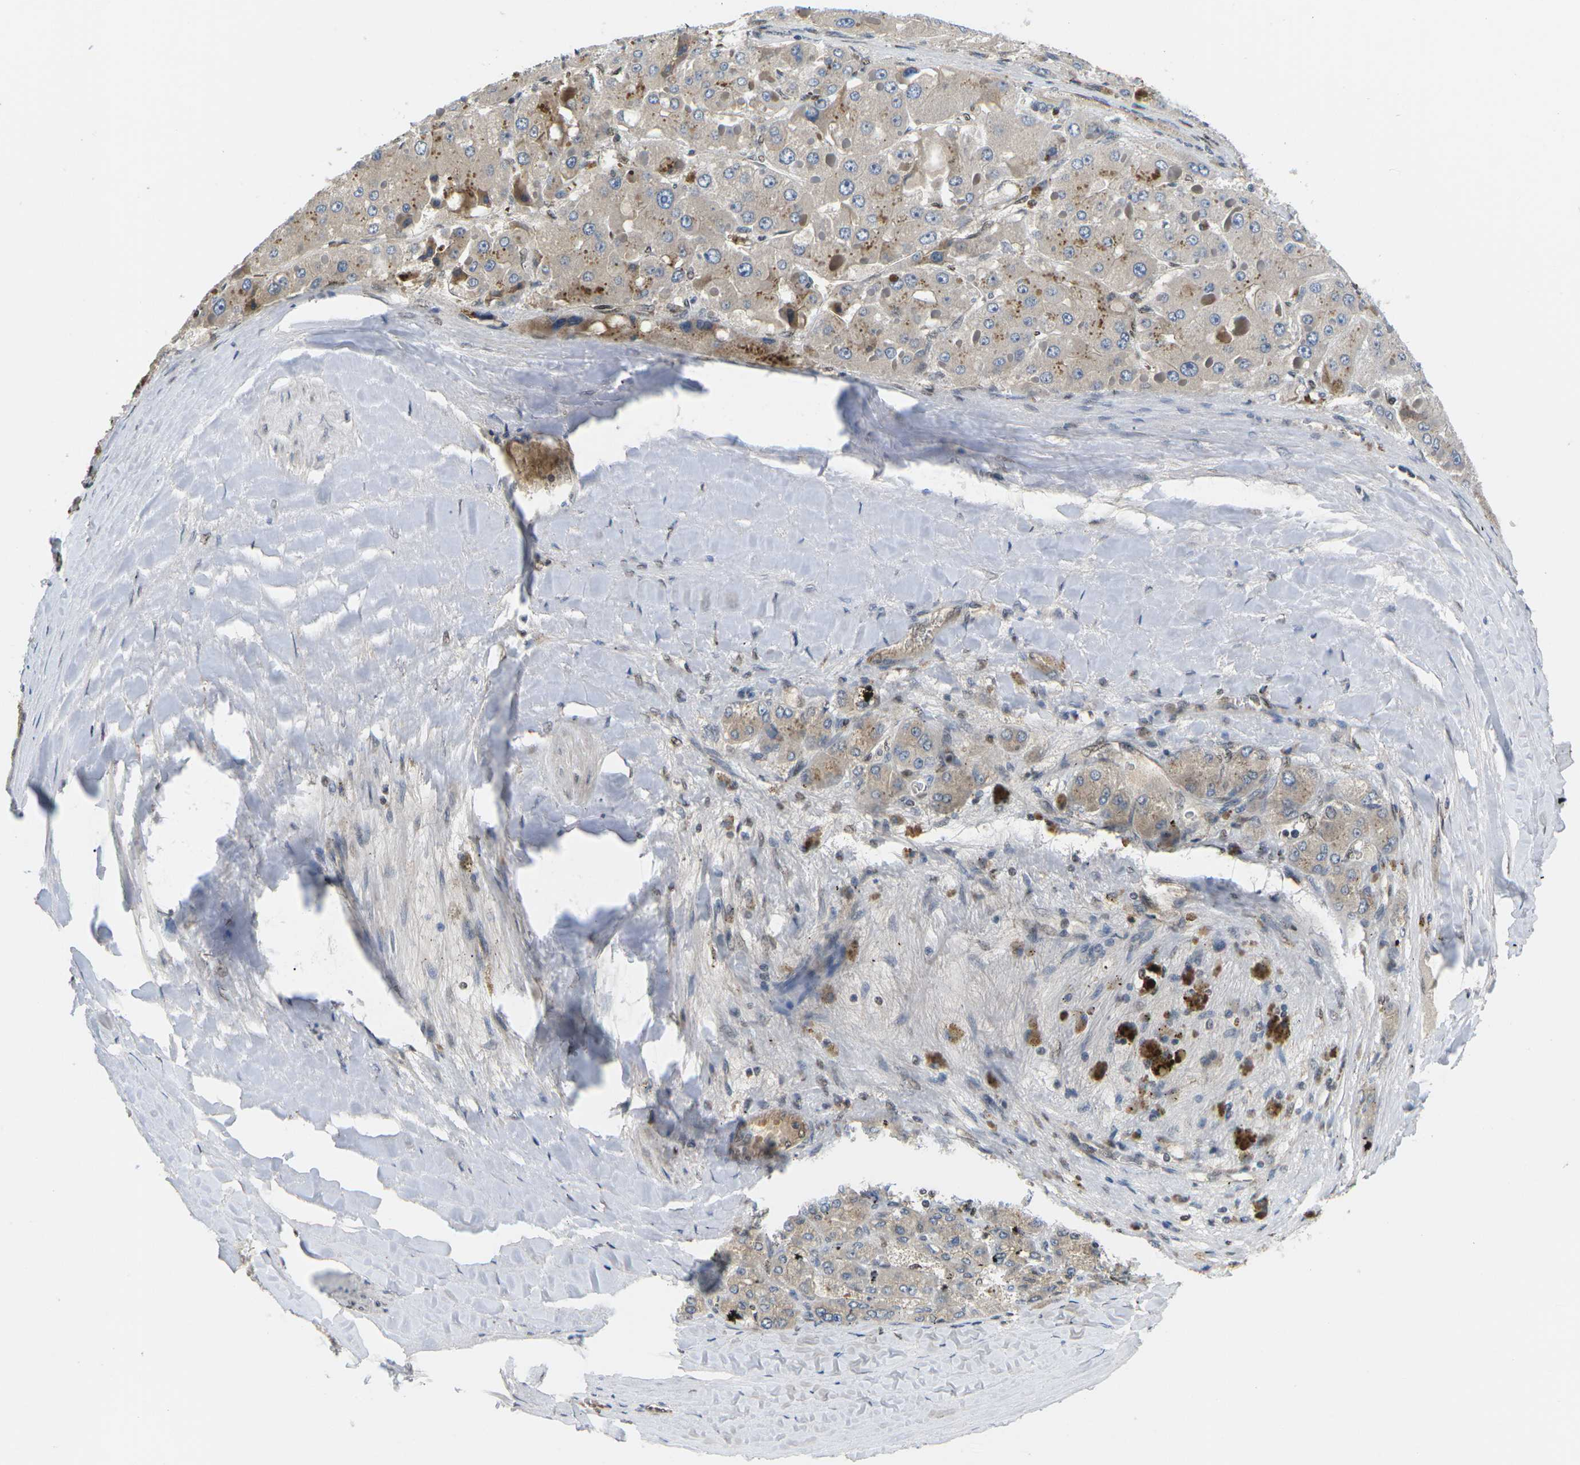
{"staining": {"intensity": "weak", "quantity": "25%-75%", "location": "cytoplasmic/membranous"}, "tissue": "liver cancer", "cell_type": "Tumor cells", "image_type": "cancer", "snomed": [{"axis": "morphology", "description": "Carcinoma, Hepatocellular, NOS"}, {"axis": "topography", "description": "Liver"}], "caption": "Protein analysis of liver cancer (hepatocellular carcinoma) tissue demonstrates weak cytoplasmic/membranous staining in approximately 25%-75% of tumor cells.", "gene": "ERBB4", "patient": {"sex": "female", "age": 73}}